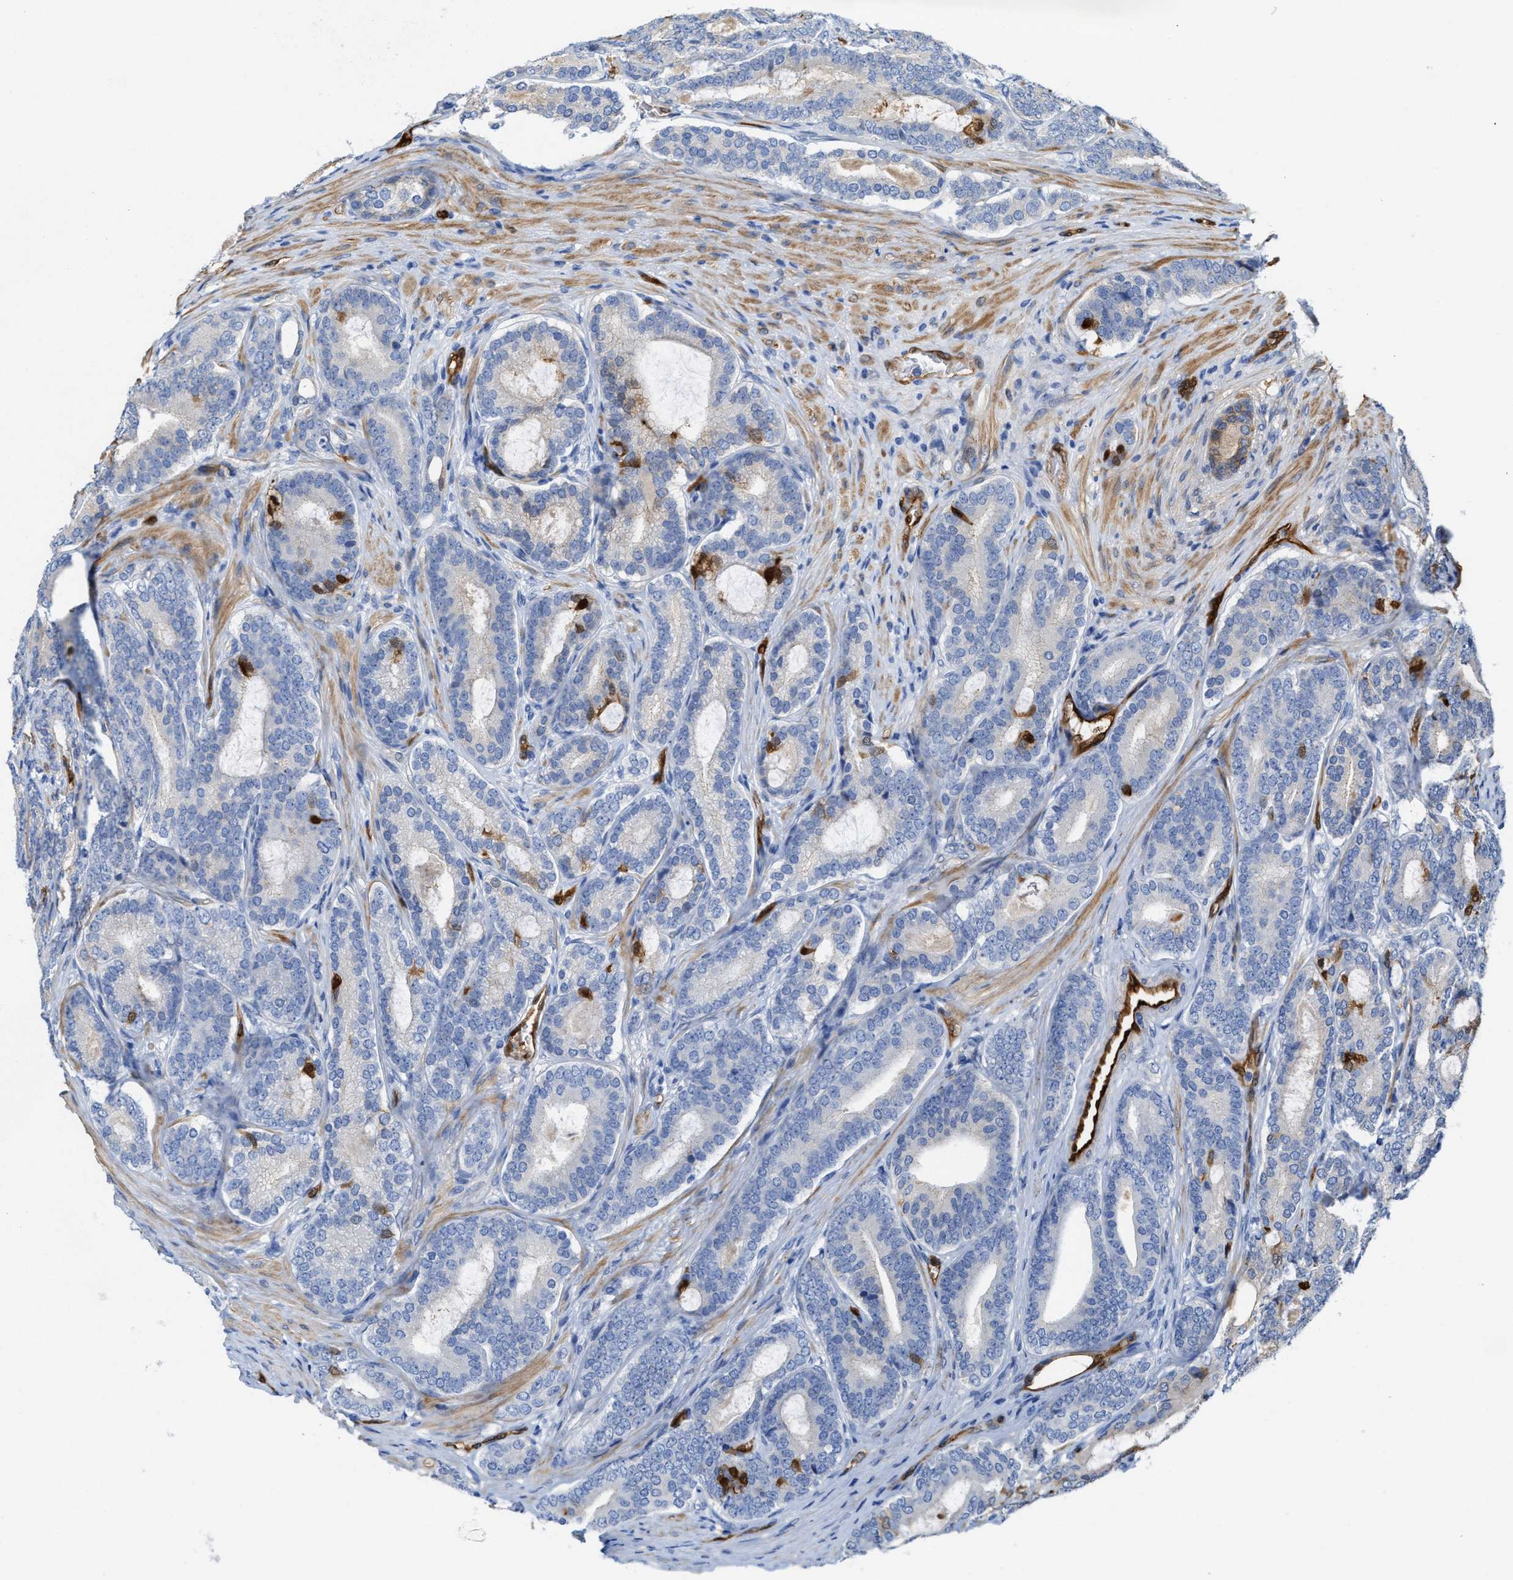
{"staining": {"intensity": "negative", "quantity": "none", "location": "none"}, "tissue": "prostate cancer", "cell_type": "Tumor cells", "image_type": "cancer", "snomed": [{"axis": "morphology", "description": "Adenocarcinoma, High grade"}, {"axis": "topography", "description": "Prostate"}], "caption": "Immunohistochemistry (IHC) micrograph of neoplastic tissue: human prostate cancer stained with DAB (3,3'-diaminobenzidine) shows no significant protein positivity in tumor cells.", "gene": "ASS1", "patient": {"sex": "male", "age": 60}}